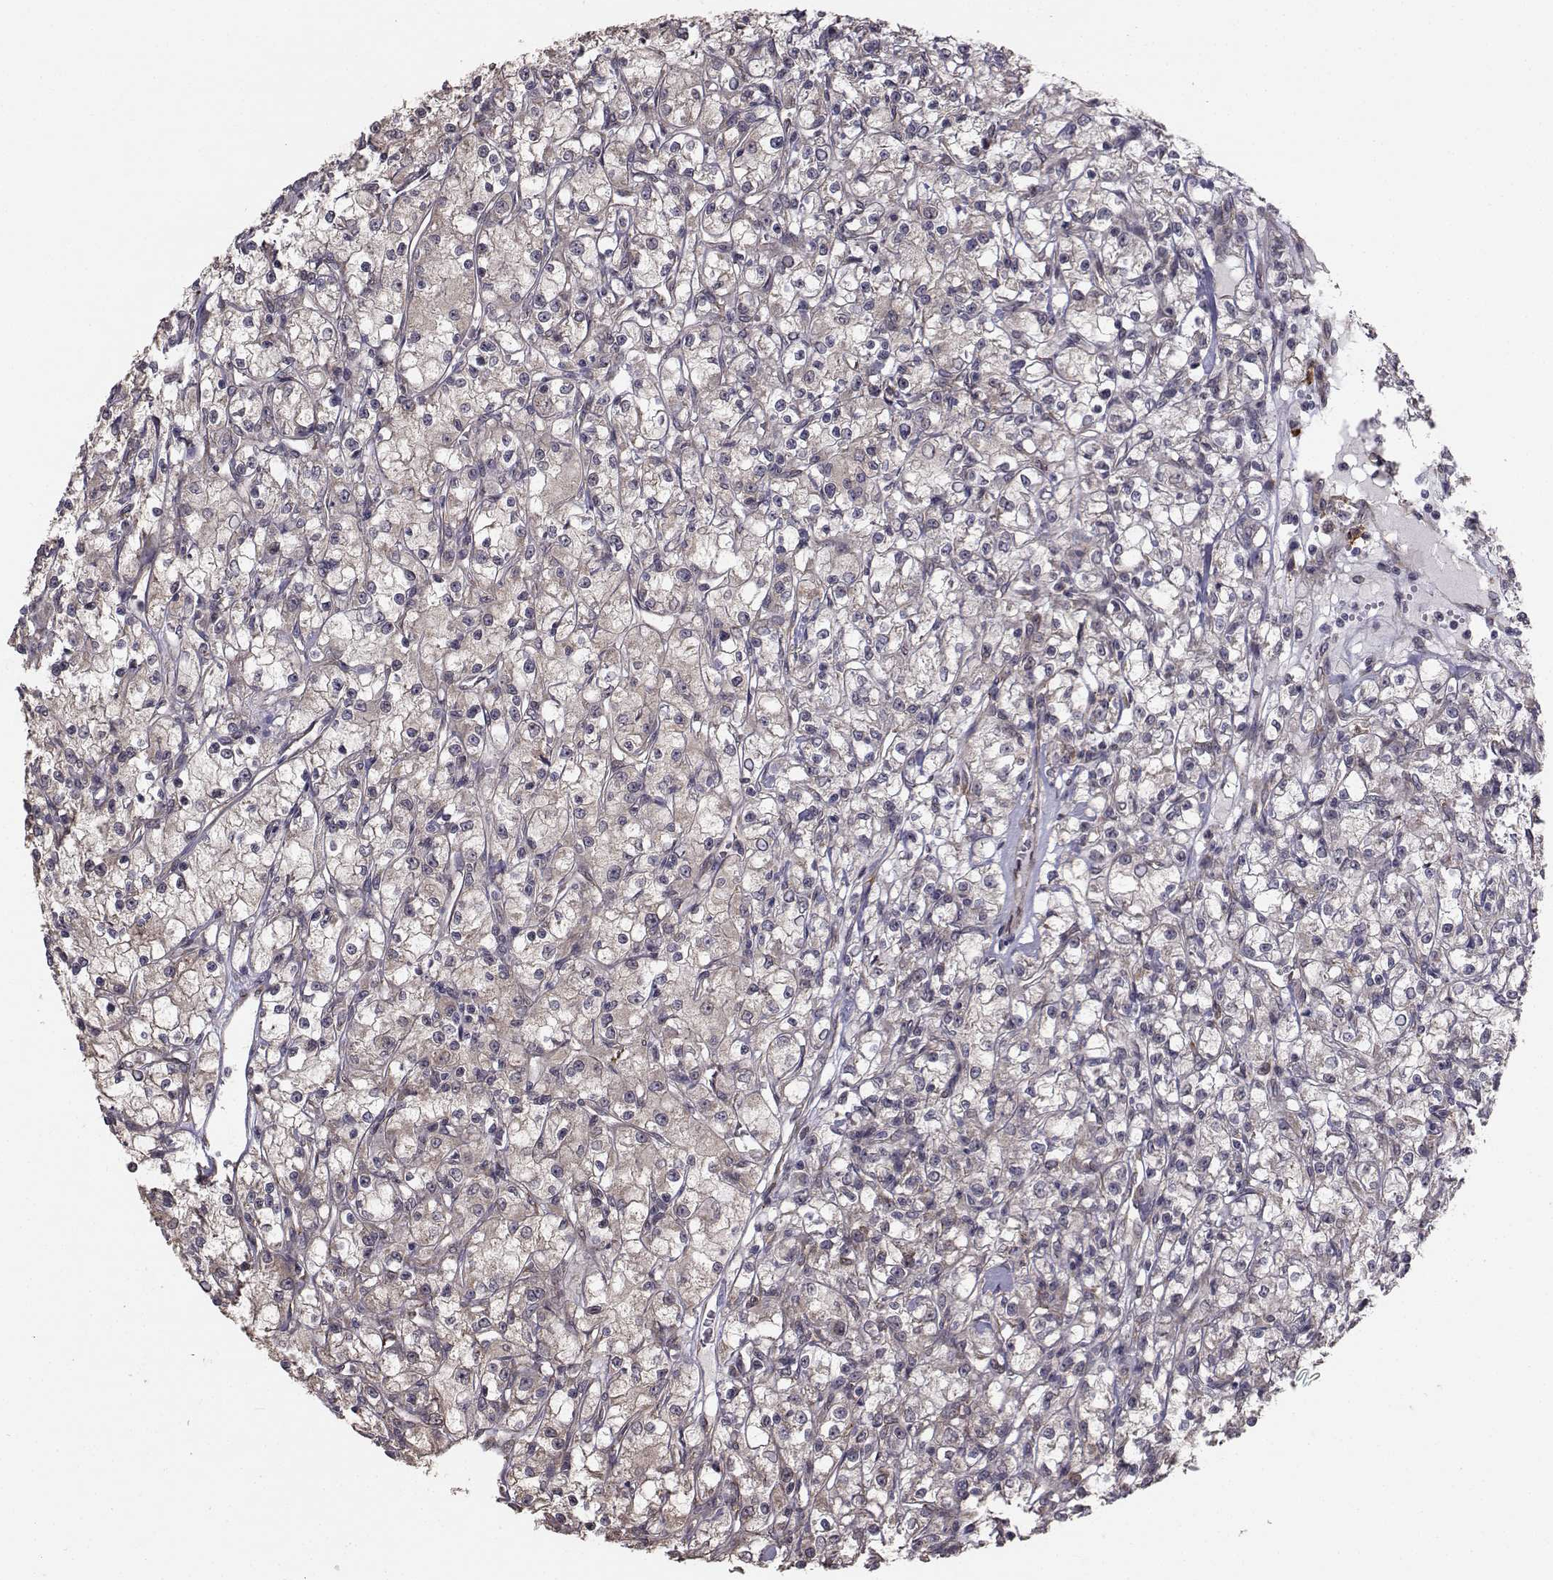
{"staining": {"intensity": "negative", "quantity": "none", "location": "none"}, "tissue": "renal cancer", "cell_type": "Tumor cells", "image_type": "cancer", "snomed": [{"axis": "morphology", "description": "Adenocarcinoma, NOS"}, {"axis": "topography", "description": "Kidney"}], "caption": "Histopathology image shows no protein positivity in tumor cells of renal cancer (adenocarcinoma) tissue.", "gene": "TRIP10", "patient": {"sex": "female", "age": 59}}